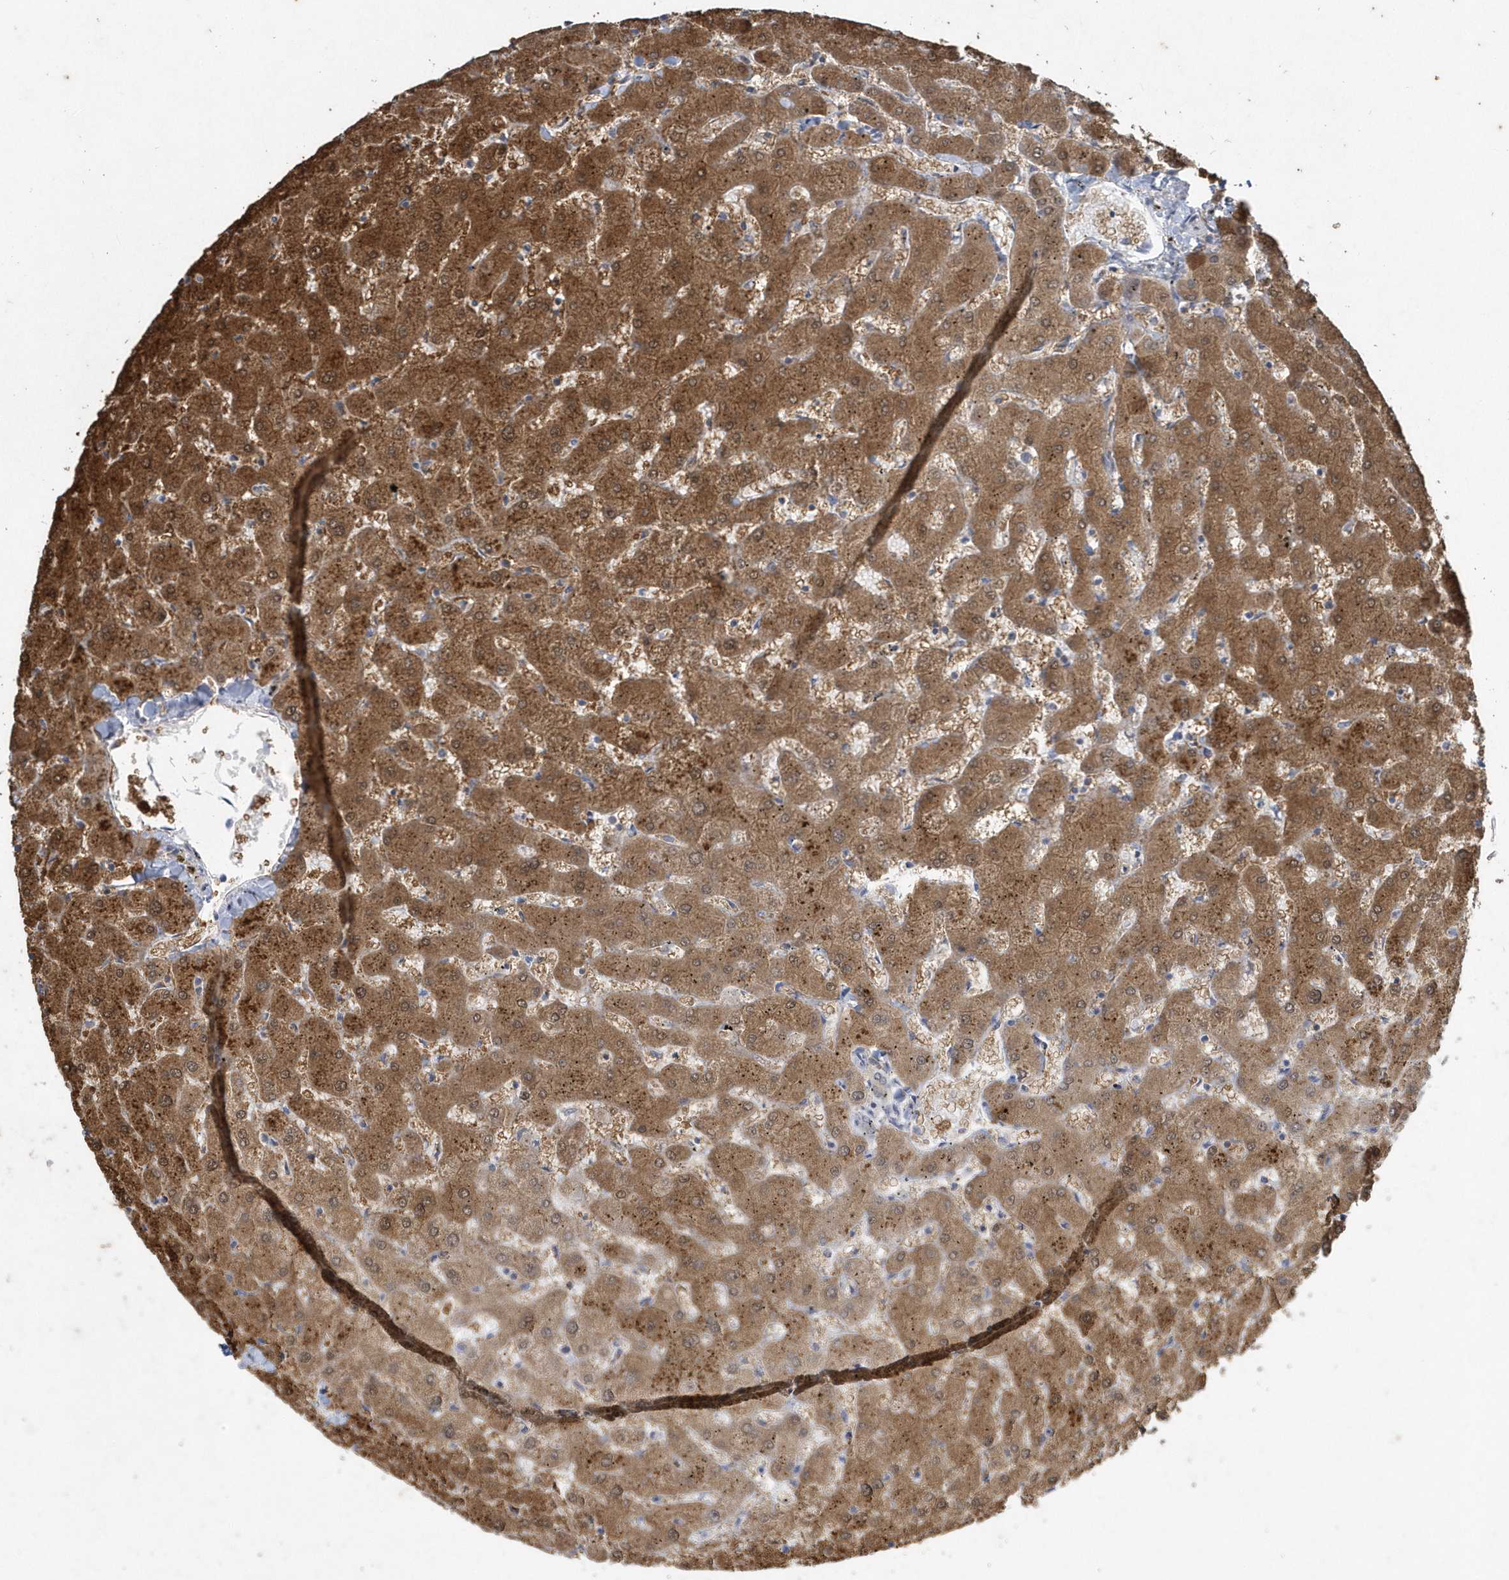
{"staining": {"intensity": "weak", "quantity": ">75%", "location": "cytoplasmic/membranous"}, "tissue": "liver", "cell_type": "Cholangiocytes", "image_type": "normal", "snomed": [{"axis": "morphology", "description": "Normal tissue, NOS"}, {"axis": "topography", "description": "Liver"}], "caption": "The immunohistochemical stain highlights weak cytoplasmic/membranous expression in cholangiocytes of unremarkable liver.", "gene": "AKR7A2", "patient": {"sex": "female", "age": 63}}